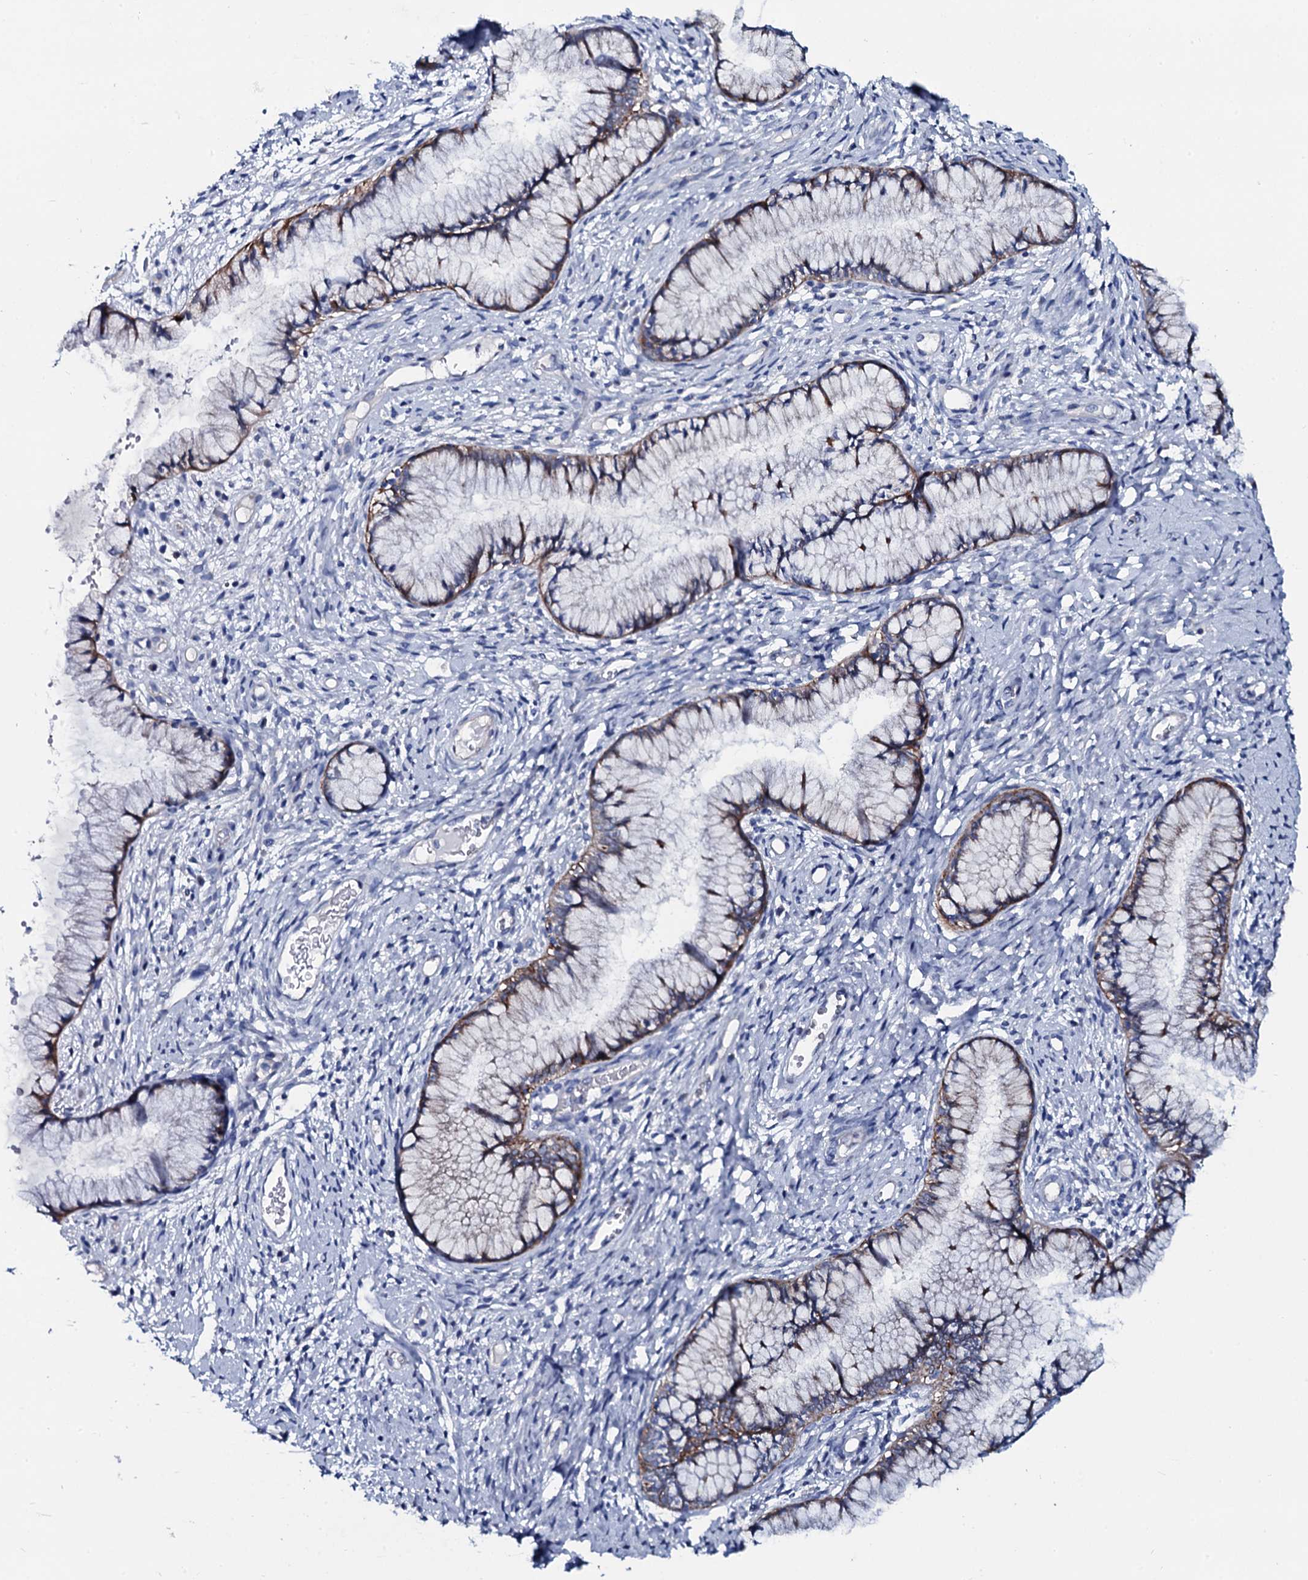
{"staining": {"intensity": "moderate", "quantity": "25%-75%", "location": "cytoplasmic/membranous"}, "tissue": "cervix", "cell_type": "Glandular cells", "image_type": "normal", "snomed": [{"axis": "morphology", "description": "Normal tissue, NOS"}, {"axis": "topography", "description": "Cervix"}], "caption": "Immunohistochemical staining of benign cervix displays medium levels of moderate cytoplasmic/membranous positivity in approximately 25%-75% of glandular cells.", "gene": "GYS2", "patient": {"sex": "female", "age": 42}}